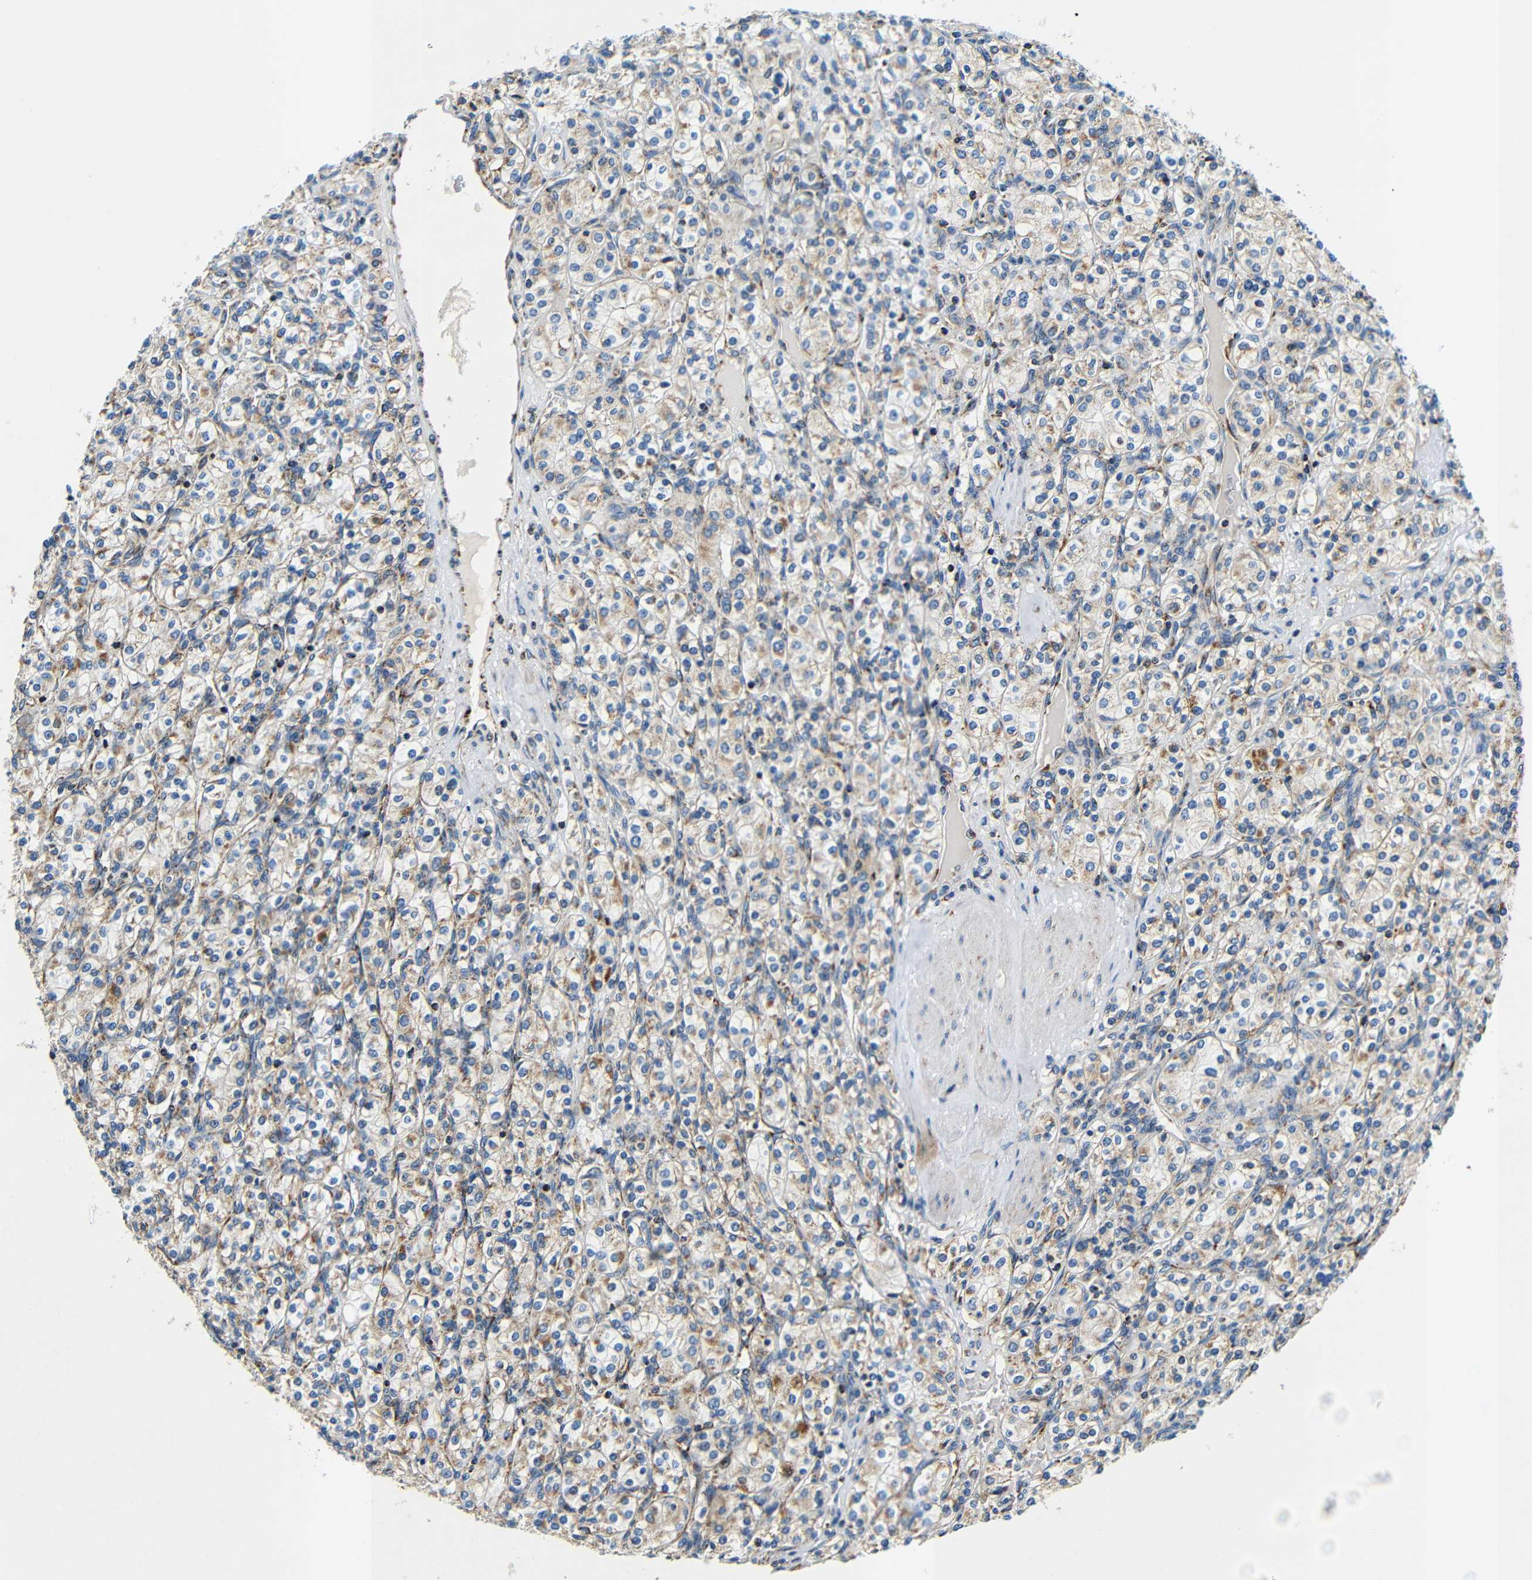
{"staining": {"intensity": "moderate", "quantity": "25%-75%", "location": "cytoplasmic/membranous"}, "tissue": "renal cancer", "cell_type": "Tumor cells", "image_type": "cancer", "snomed": [{"axis": "morphology", "description": "Adenocarcinoma, NOS"}, {"axis": "topography", "description": "Kidney"}], "caption": "IHC image of renal cancer stained for a protein (brown), which reveals medium levels of moderate cytoplasmic/membranous positivity in approximately 25%-75% of tumor cells.", "gene": "GALNT18", "patient": {"sex": "male", "age": 77}}